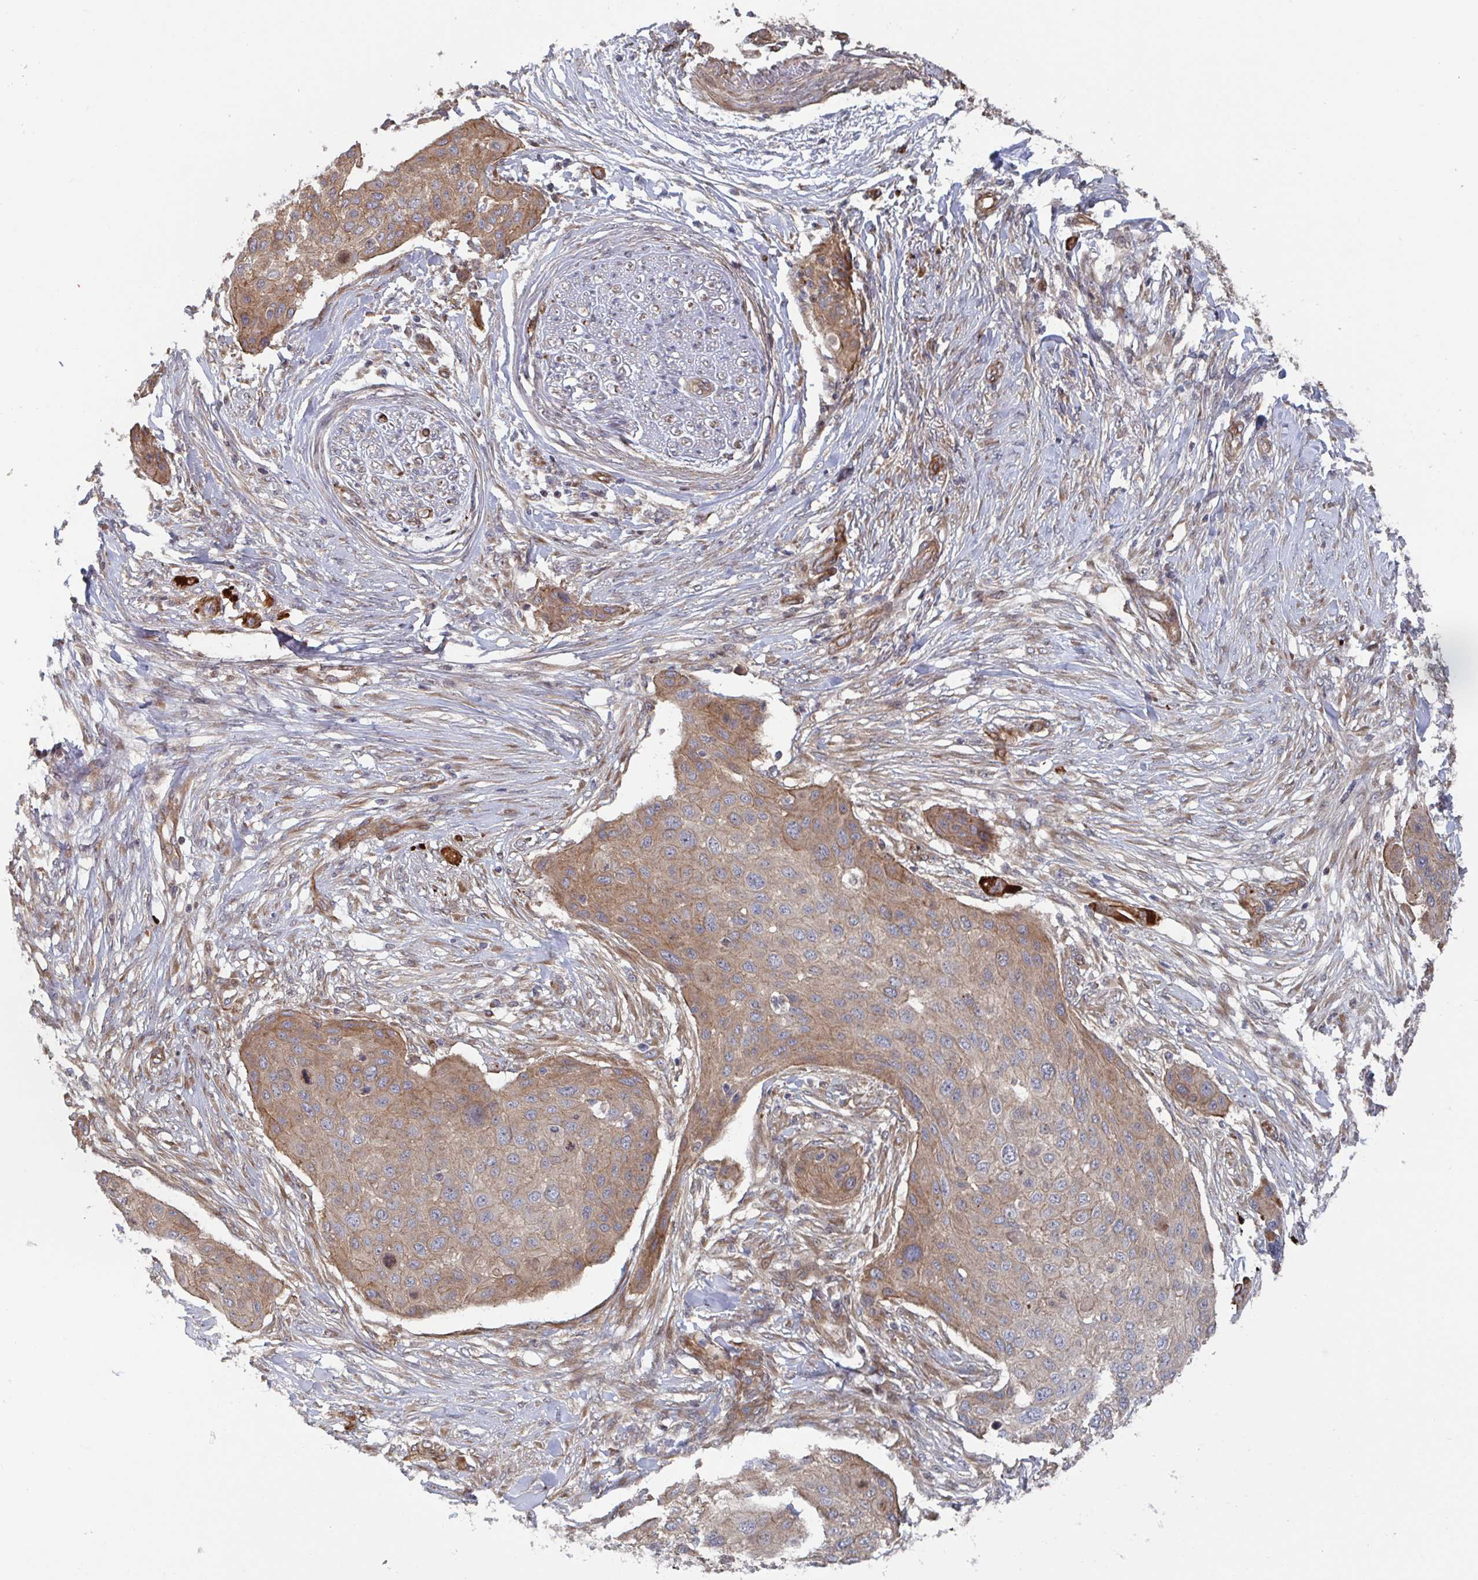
{"staining": {"intensity": "weak", "quantity": ">75%", "location": "cytoplasmic/membranous"}, "tissue": "skin cancer", "cell_type": "Tumor cells", "image_type": "cancer", "snomed": [{"axis": "morphology", "description": "Squamous cell carcinoma, NOS"}, {"axis": "topography", "description": "Skin"}], "caption": "Weak cytoplasmic/membranous staining for a protein is appreciated in about >75% of tumor cells of squamous cell carcinoma (skin) using immunohistochemistry (IHC).", "gene": "DVL3", "patient": {"sex": "female", "age": 87}}